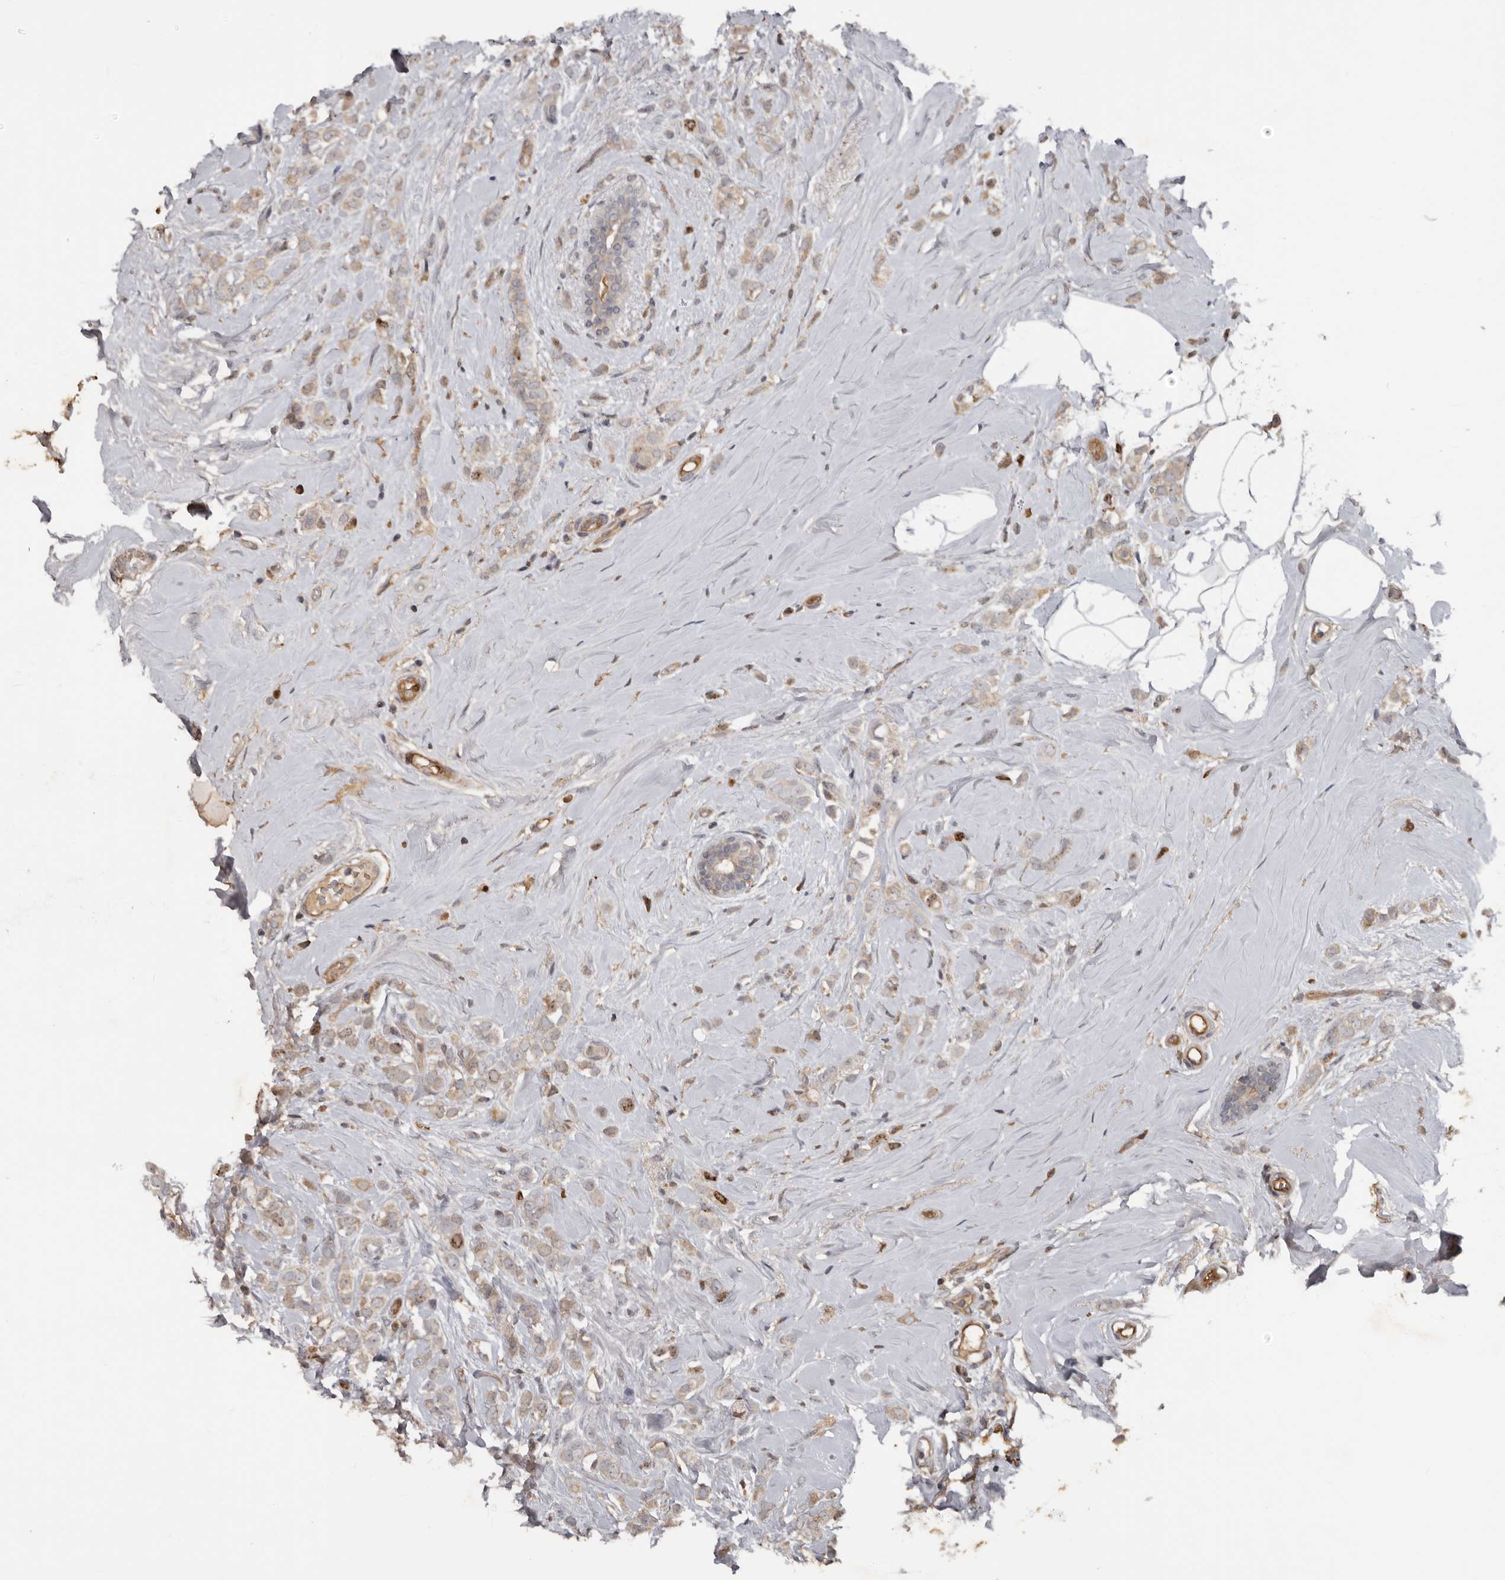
{"staining": {"intensity": "weak", "quantity": "25%-75%", "location": "cytoplasmic/membranous"}, "tissue": "breast cancer", "cell_type": "Tumor cells", "image_type": "cancer", "snomed": [{"axis": "morphology", "description": "Lobular carcinoma"}, {"axis": "topography", "description": "Breast"}], "caption": "Tumor cells show low levels of weak cytoplasmic/membranous staining in about 25%-75% of cells in human breast lobular carcinoma.", "gene": "CDCA8", "patient": {"sex": "female", "age": 47}}